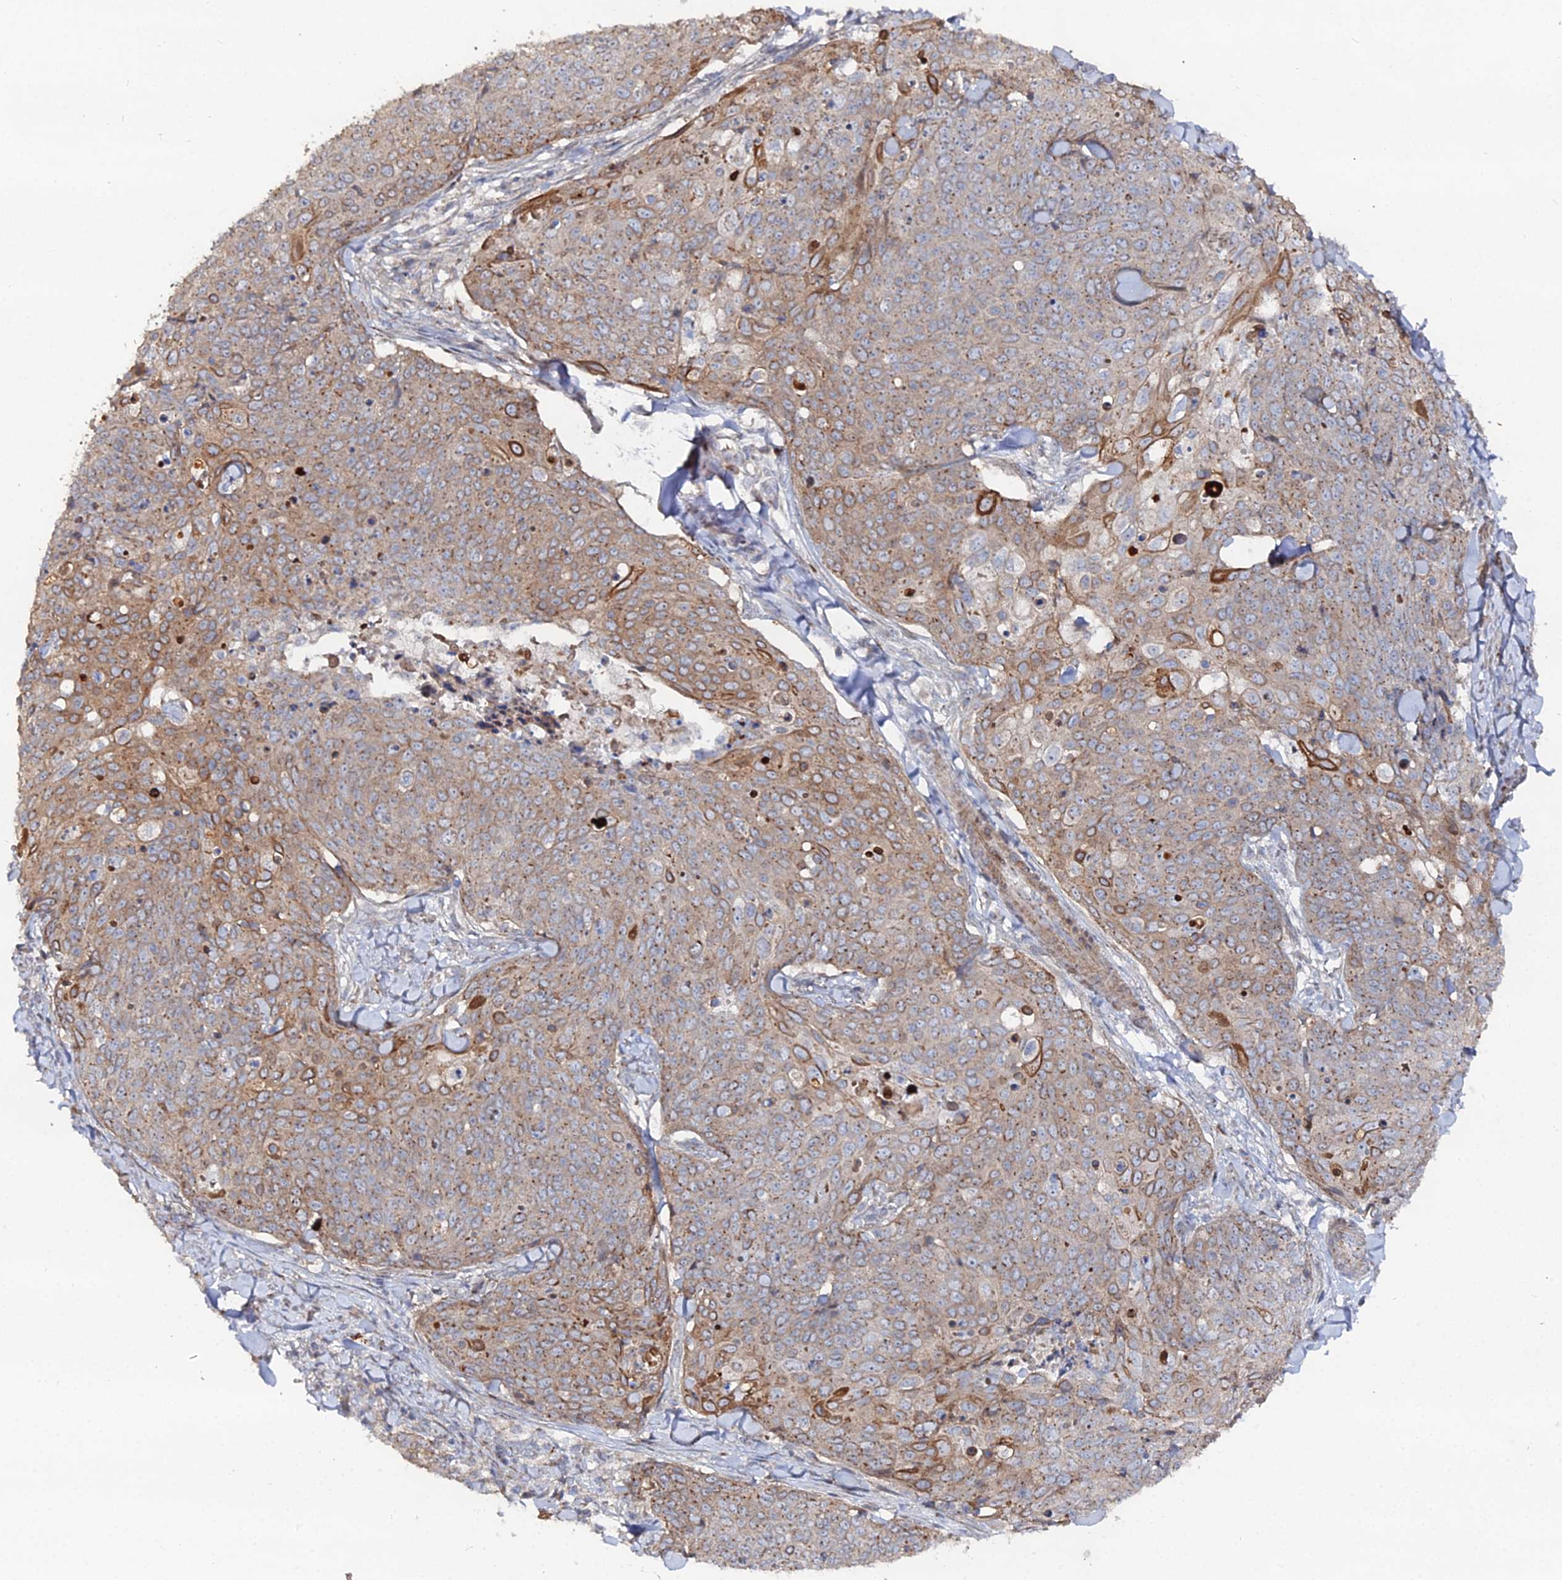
{"staining": {"intensity": "moderate", "quantity": ">75%", "location": "cytoplasmic/membranous"}, "tissue": "skin cancer", "cell_type": "Tumor cells", "image_type": "cancer", "snomed": [{"axis": "morphology", "description": "Squamous cell carcinoma, NOS"}, {"axis": "topography", "description": "Skin"}, {"axis": "topography", "description": "Vulva"}], "caption": "A histopathology image showing moderate cytoplasmic/membranous positivity in approximately >75% of tumor cells in skin cancer (squamous cell carcinoma), as visualized by brown immunohistochemical staining.", "gene": "SGMS1", "patient": {"sex": "female", "age": 85}}